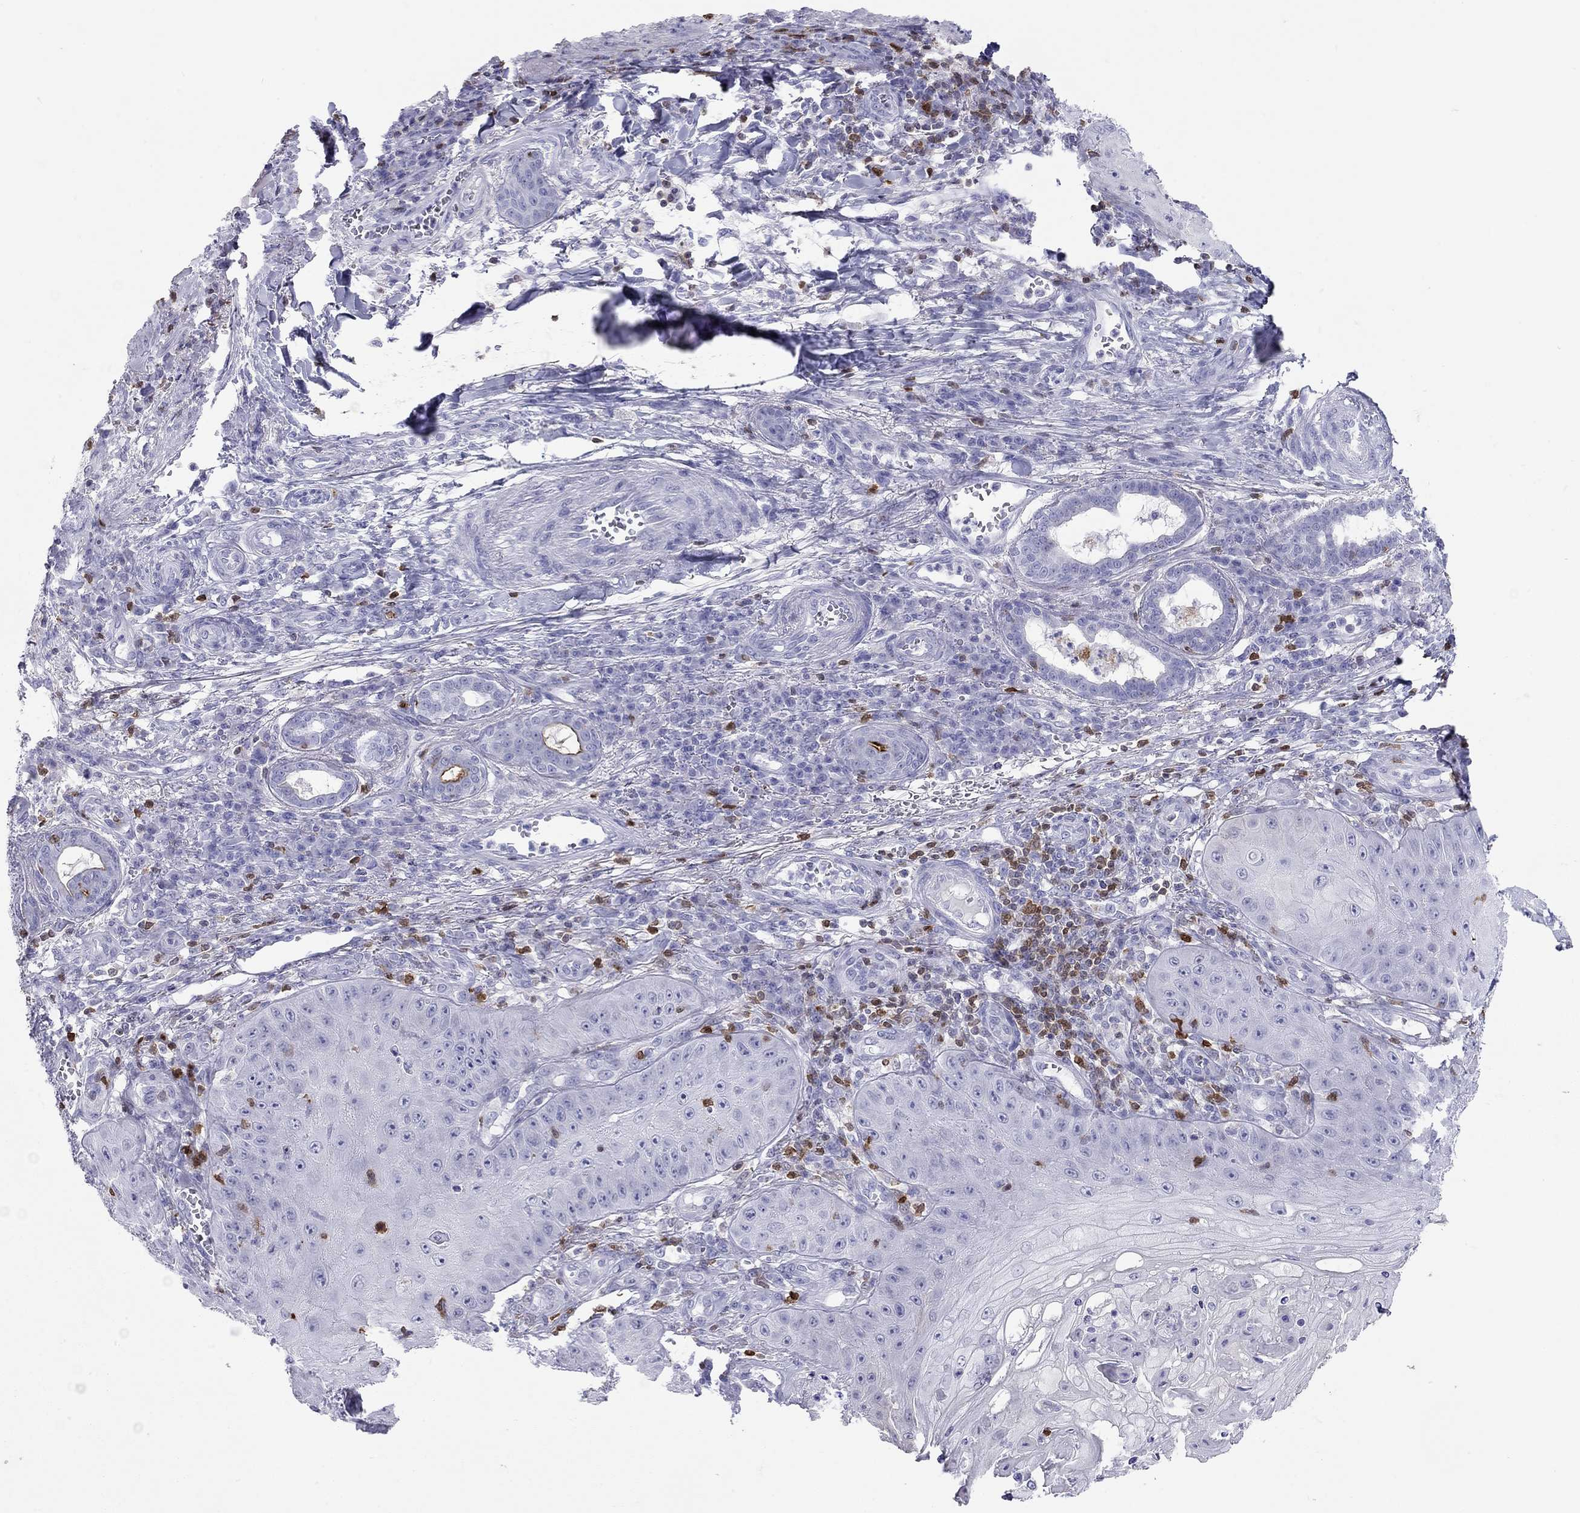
{"staining": {"intensity": "negative", "quantity": "none", "location": "none"}, "tissue": "skin cancer", "cell_type": "Tumor cells", "image_type": "cancer", "snomed": [{"axis": "morphology", "description": "Squamous cell carcinoma, NOS"}, {"axis": "topography", "description": "Skin"}], "caption": "The image exhibits no staining of tumor cells in squamous cell carcinoma (skin).", "gene": "SH2D2A", "patient": {"sex": "male", "age": 70}}